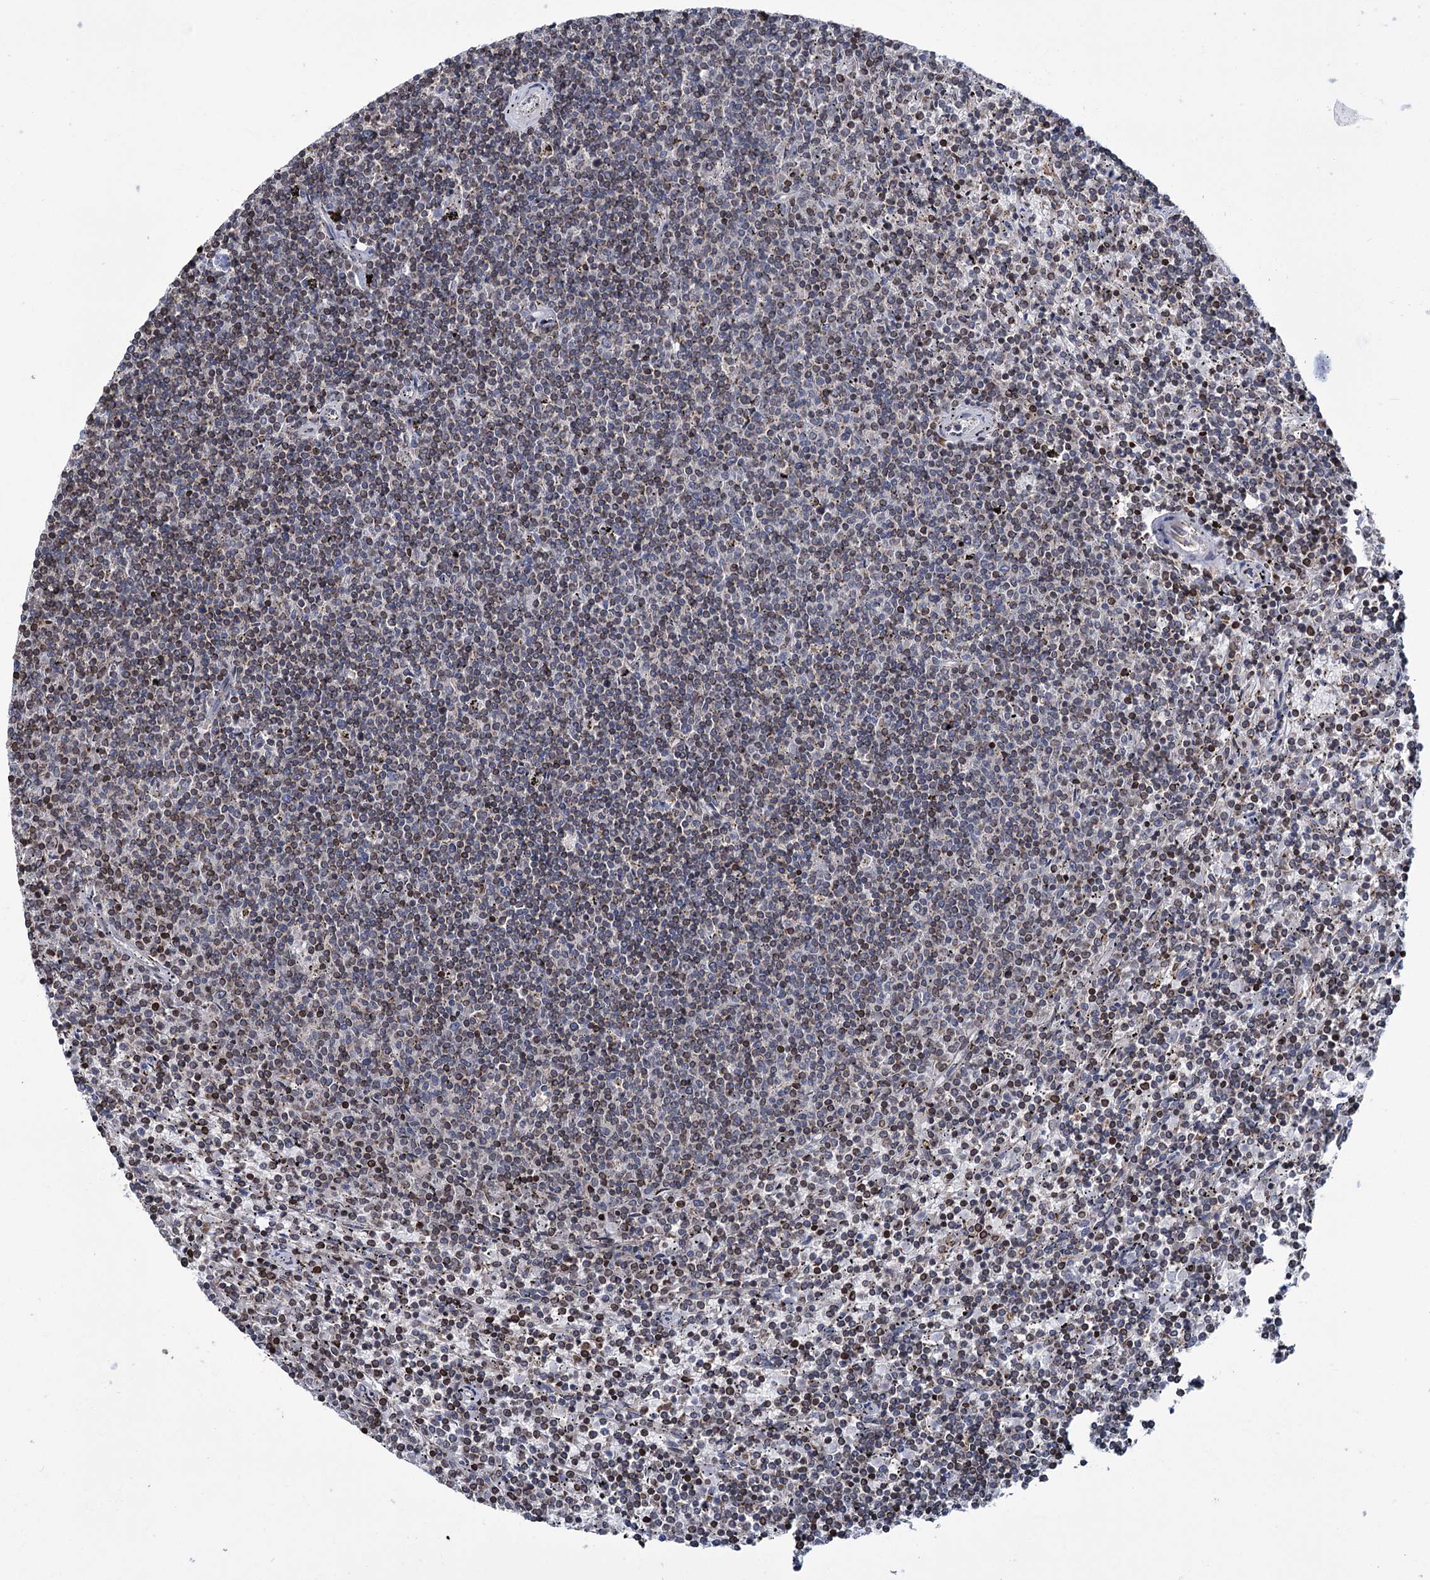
{"staining": {"intensity": "moderate", "quantity": "<25%", "location": "cytoplasmic/membranous"}, "tissue": "lymphoma", "cell_type": "Tumor cells", "image_type": "cancer", "snomed": [{"axis": "morphology", "description": "Malignant lymphoma, non-Hodgkin's type, Low grade"}, {"axis": "topography", "description": "Spleen"}], "caption": "Immunohistochemical staining of human low-grade malignant lymphoma, non-Hodgkin's type displays low levels of moderate cytoplasmic/membranous expression in about <25% of tumor cells.", "gene": "CFAP46", "patient": {"sex": "female", "age": 50}}